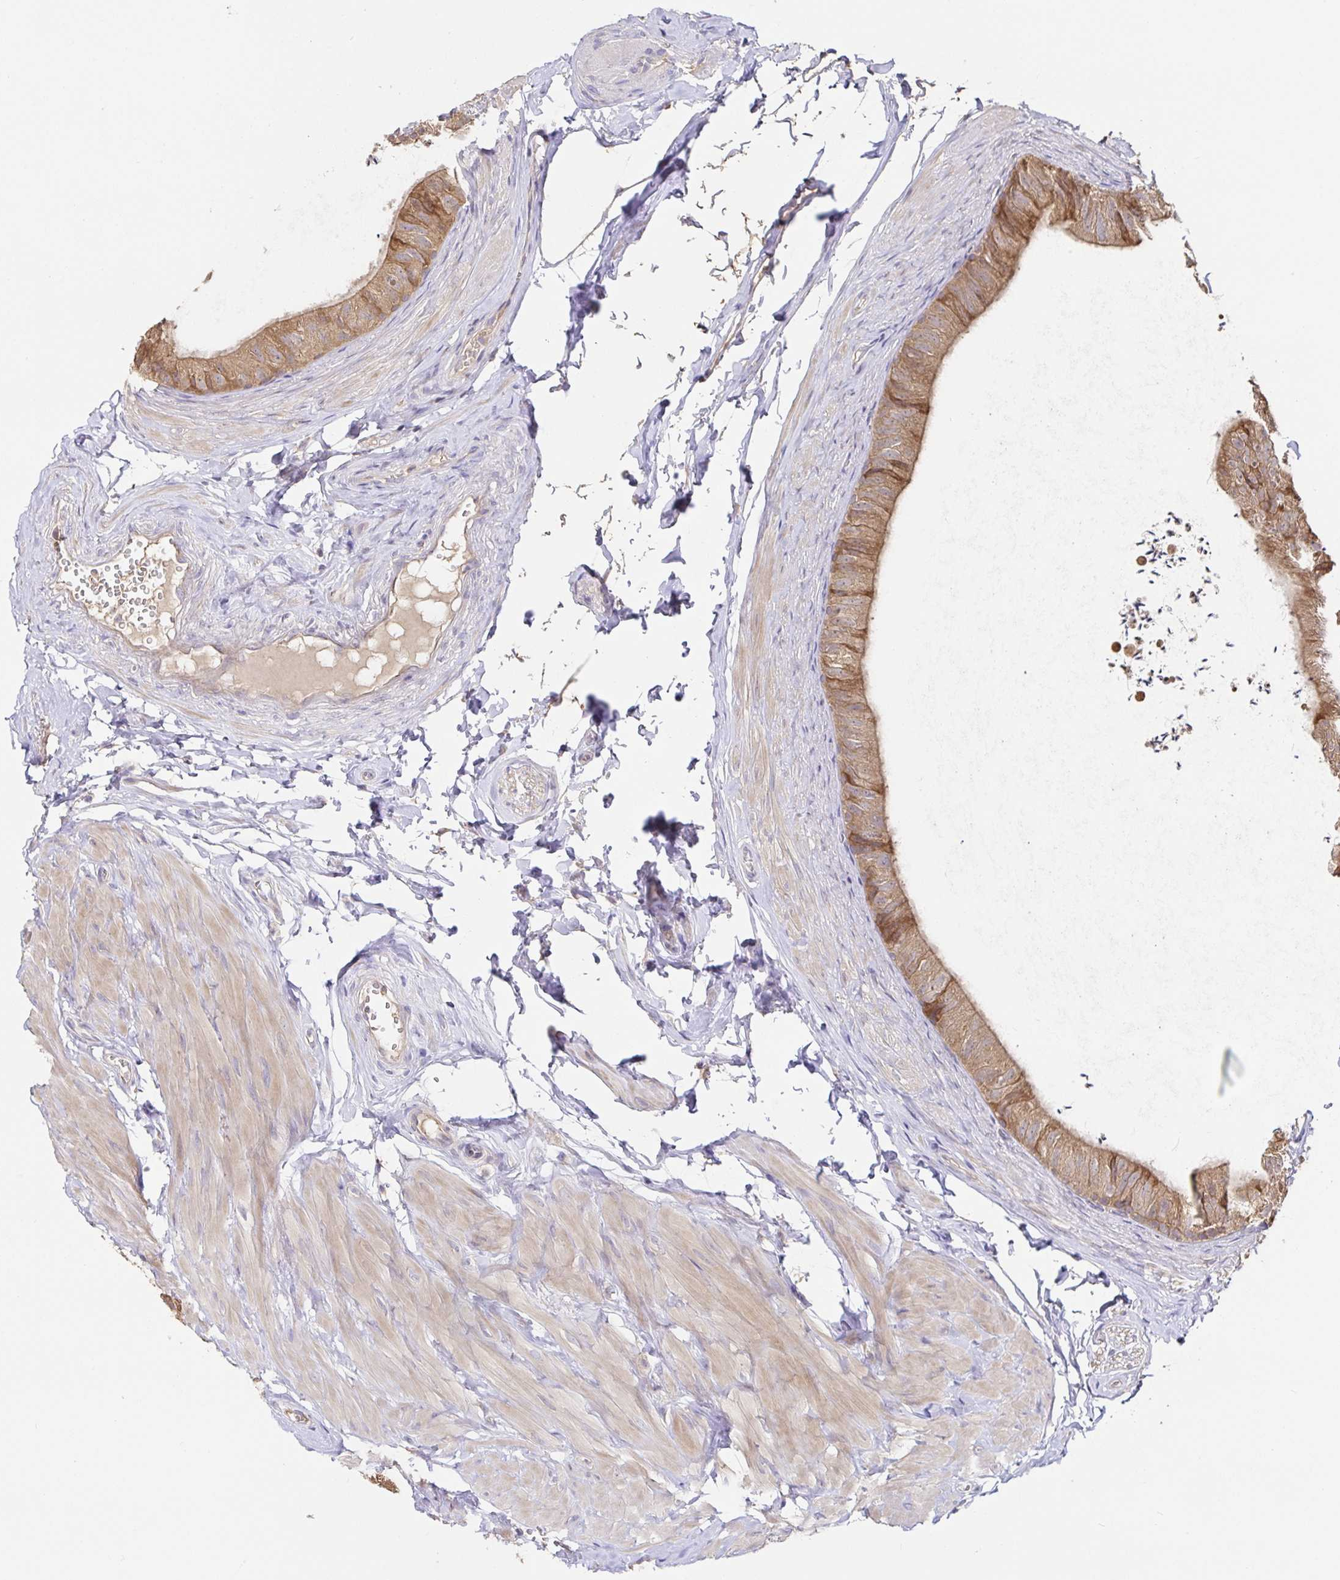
{"staining": {"intensity": "moderate", "quantity": ">75%", "location": "cytoplasmic/membranous"}, "tissue": "epididymis", "cell_type": "Glandular cells", "image_type": "normal", "snomed": [{"axis": "morphology", "description": "Normal tissue, NOS"}, {"axis": "topography", "description": "Epididymis, spermatic cord, NOS"}, {"axis": "topography", "description": "Epididymis"}, {"axis": "topography", "description": "Peripheral nerve tissue"}], "caption": "Immunohistochemistry (IHC) histopathology image of benign epididymis stained for a protein (brown), which demonstrates medium levels of moderate cytoplasmic/membranous expression in approximately >75% of glandular cells.", "gene": "HAGH", "patient": {"sex": "male", "age": 29}}